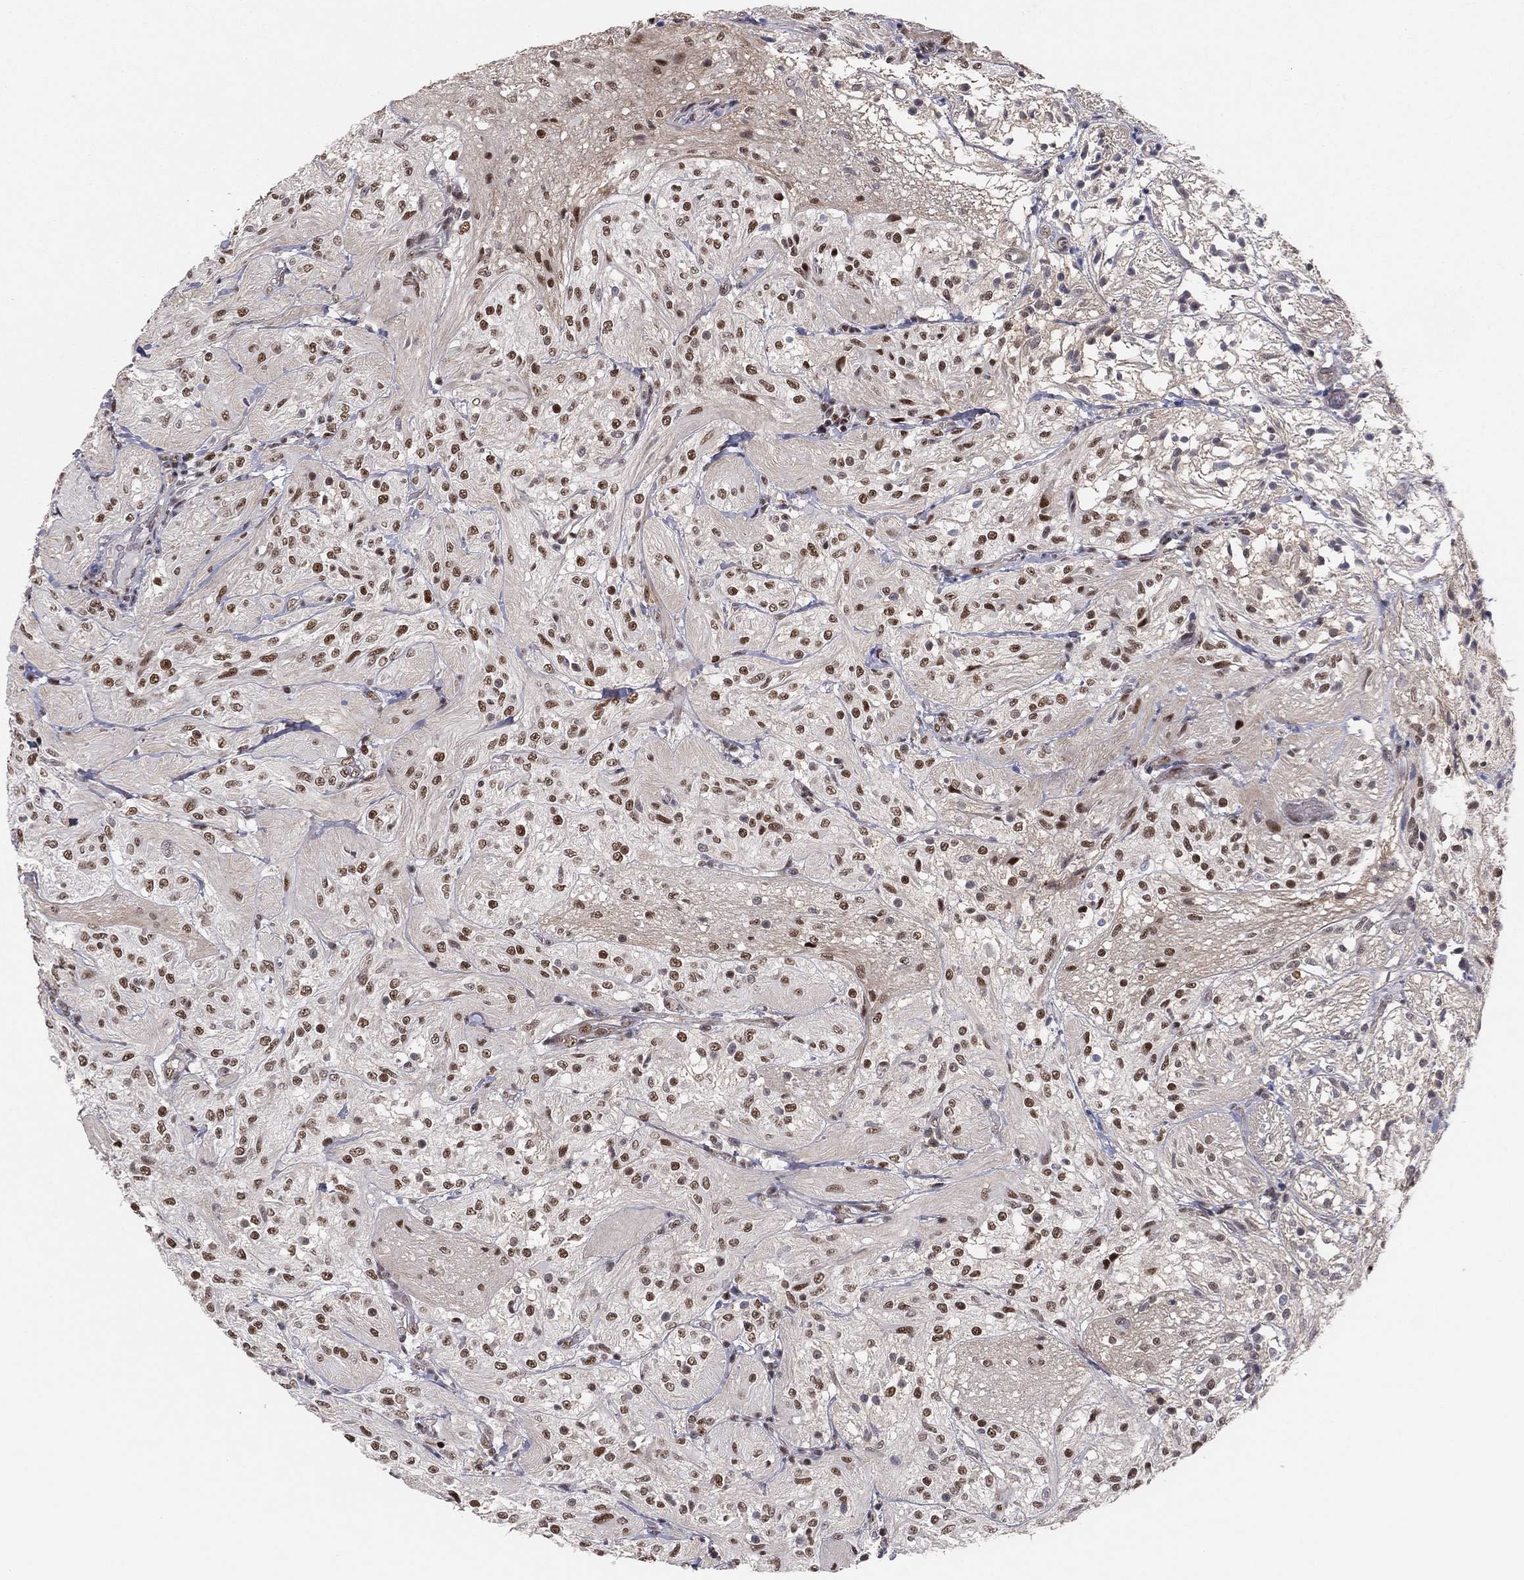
{"staining": {"intensity": "strong", "quantity": "25%-75%", "location": "nuclear"}, "tissue": "glioma", "cell_type": "Tumor cells", "image_type": "cancer", "snomed": [{"axis": "morphology", "description": "Glioma, malignant, Low grade"}, {"axis": "topography", "description": "Brain"}], "caption": "An image showing strong nuclear positivity in approximately 25%-75% of tumor cells in malignant glioma (low-grade), as visualized by brown immunohistochemical staining.", "gene": "GPALPP1", "patient": {"sex": "male", "age": 3}}